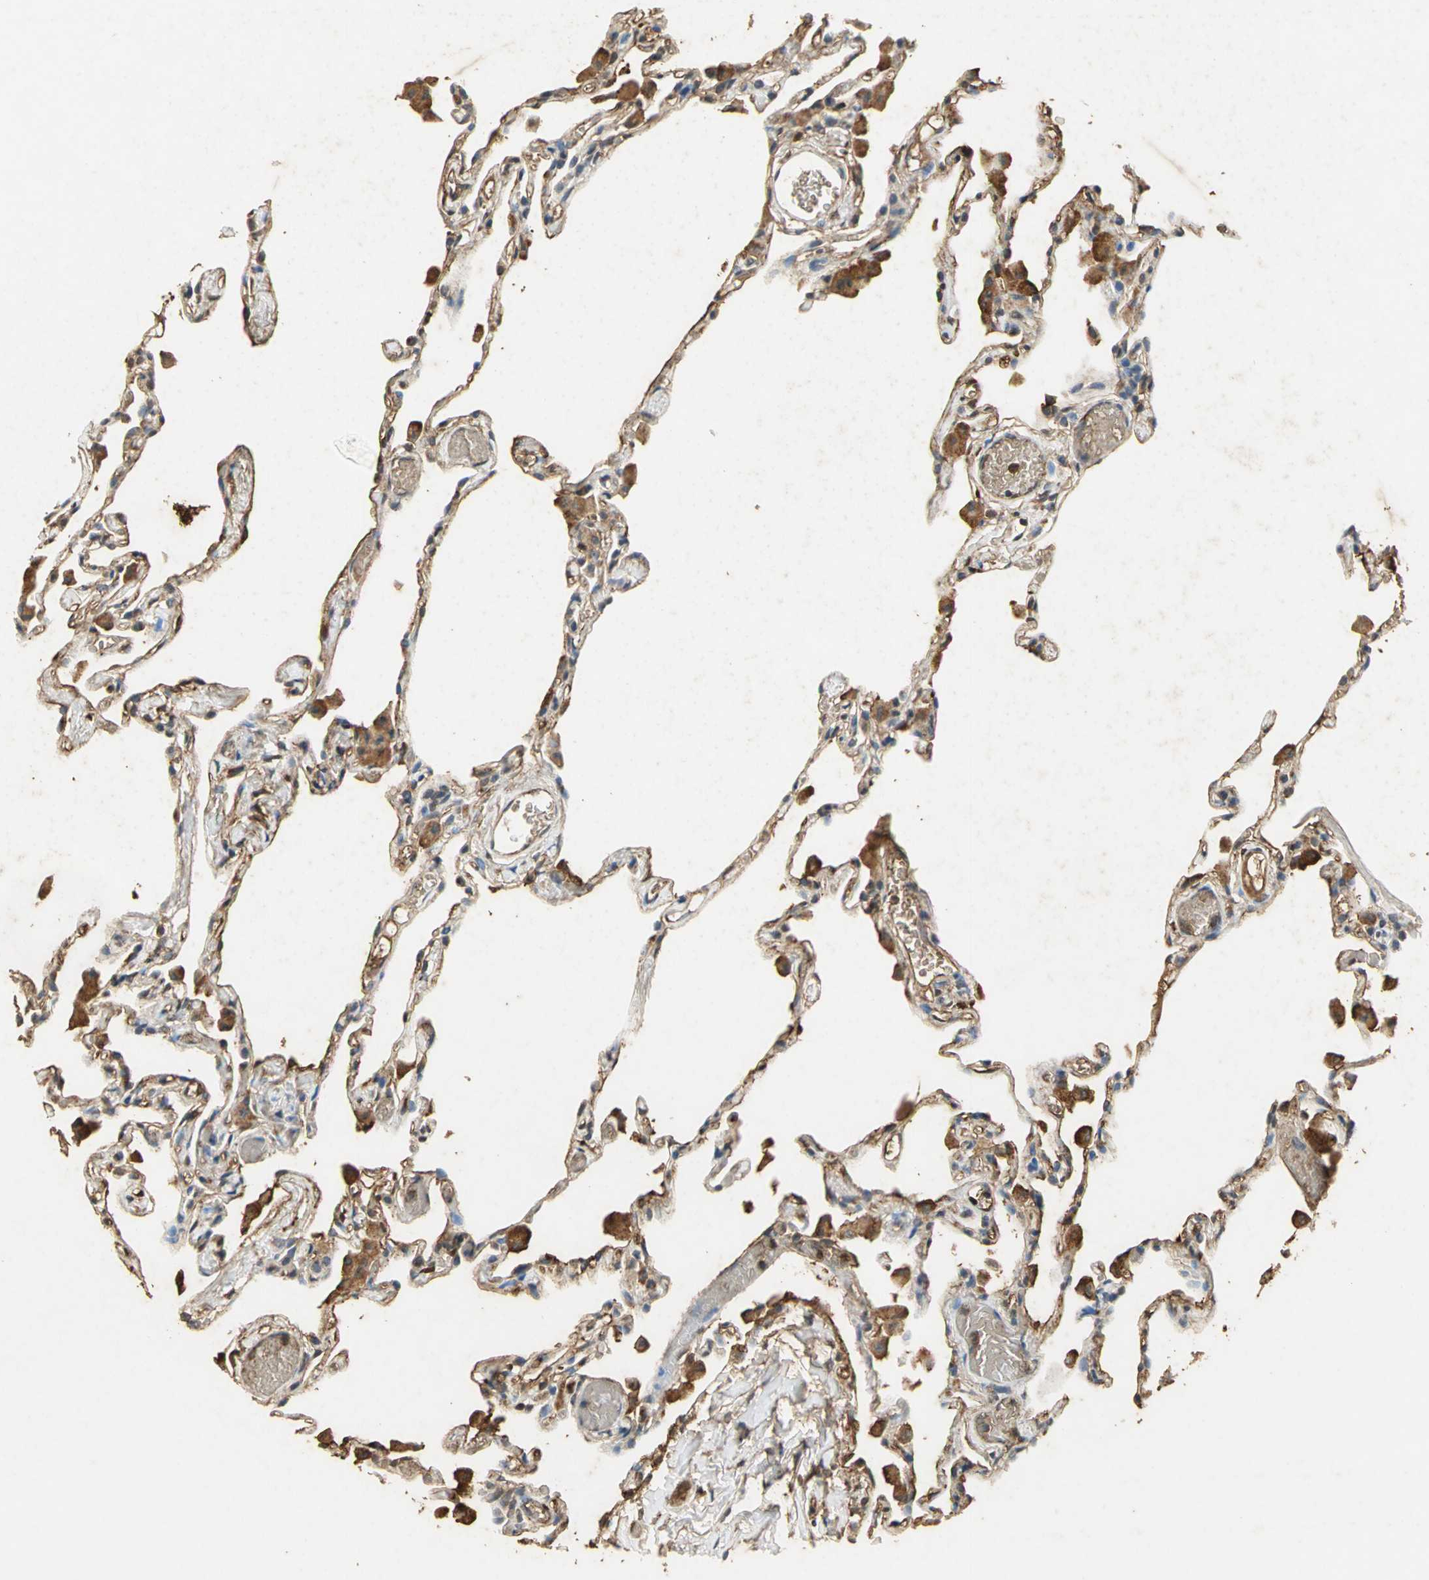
{"staining": {"intensity": "moderate", "quantity": ">75%", "location": "cytoplasmic/membranous"}, "tissue": "lung", "cell_type": "Alveolar cells", "image_type": "normal", "snomed": [{"axis": "morphology", "description": "Normal tissue, NOS"}, {"axis": "topography", "description": "Lung"}], "caption": "This histopathology image reveals immunohistochemistry (IHC) staining of normal human lung, with medium moderate cytoplasmic/membranous expression in approximately >75% of alveolar cells.", "gene": "GAPDH", "patient": {"sex": "female", "age": 49}}